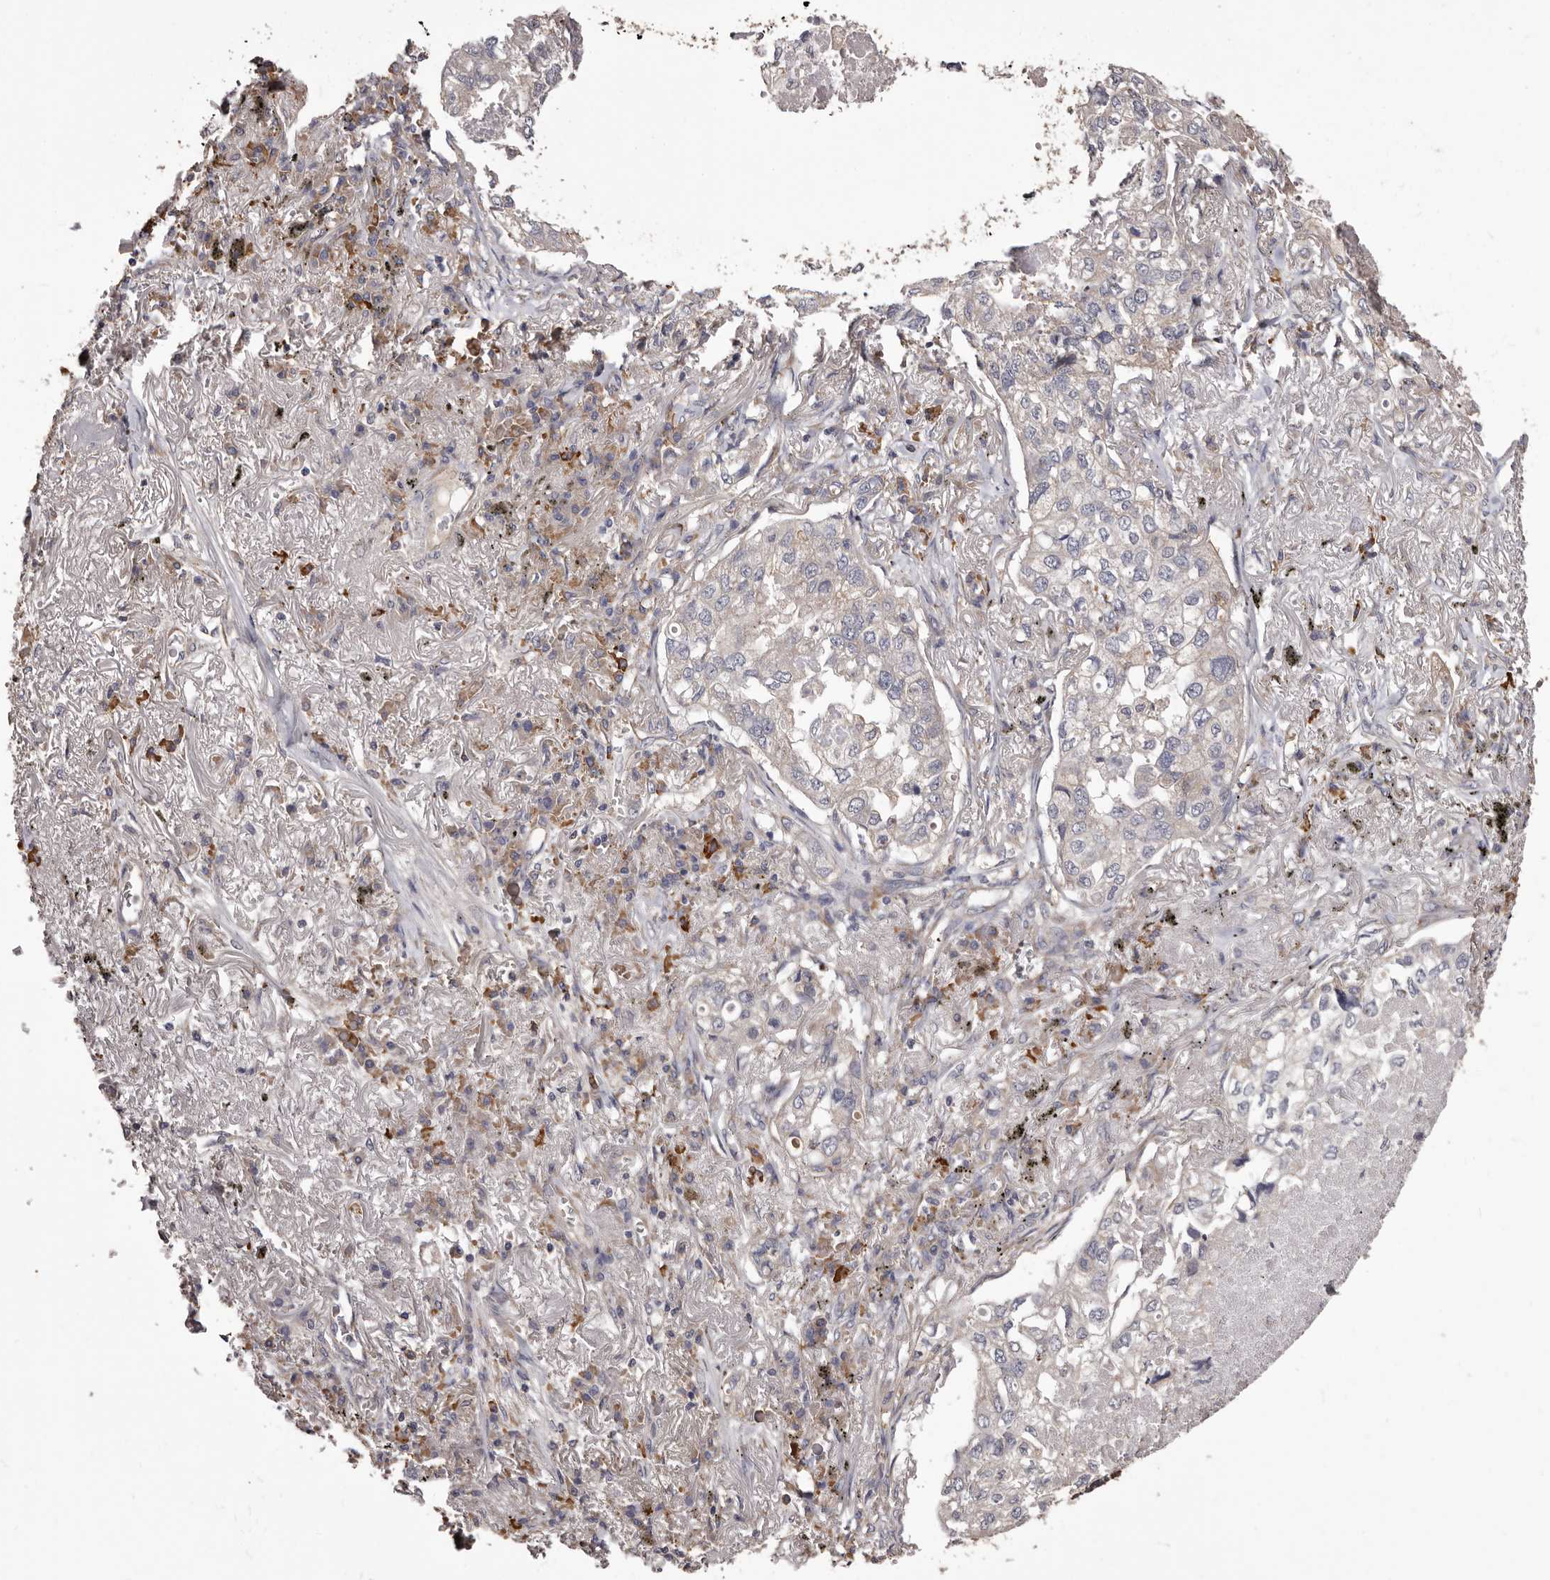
{"staining": {"intensity": "negative", "quantity": "none", "location": "none"}, "tissue": "lung cancer", "cell_type": "Tumor cells", "image_type": "cancer", "snomed": [{"axis": "morphology", "description": "Adenocarcinoma, NOS"}, {"axis": "topography", "description": "Lung"}], "caption": "The histopathology image demonstrates no significant expression in tumor cells of lung cancer (adenocarcinoma).", "gene": "ETNK1", "patient": {"sex": "male", "age": 65}}